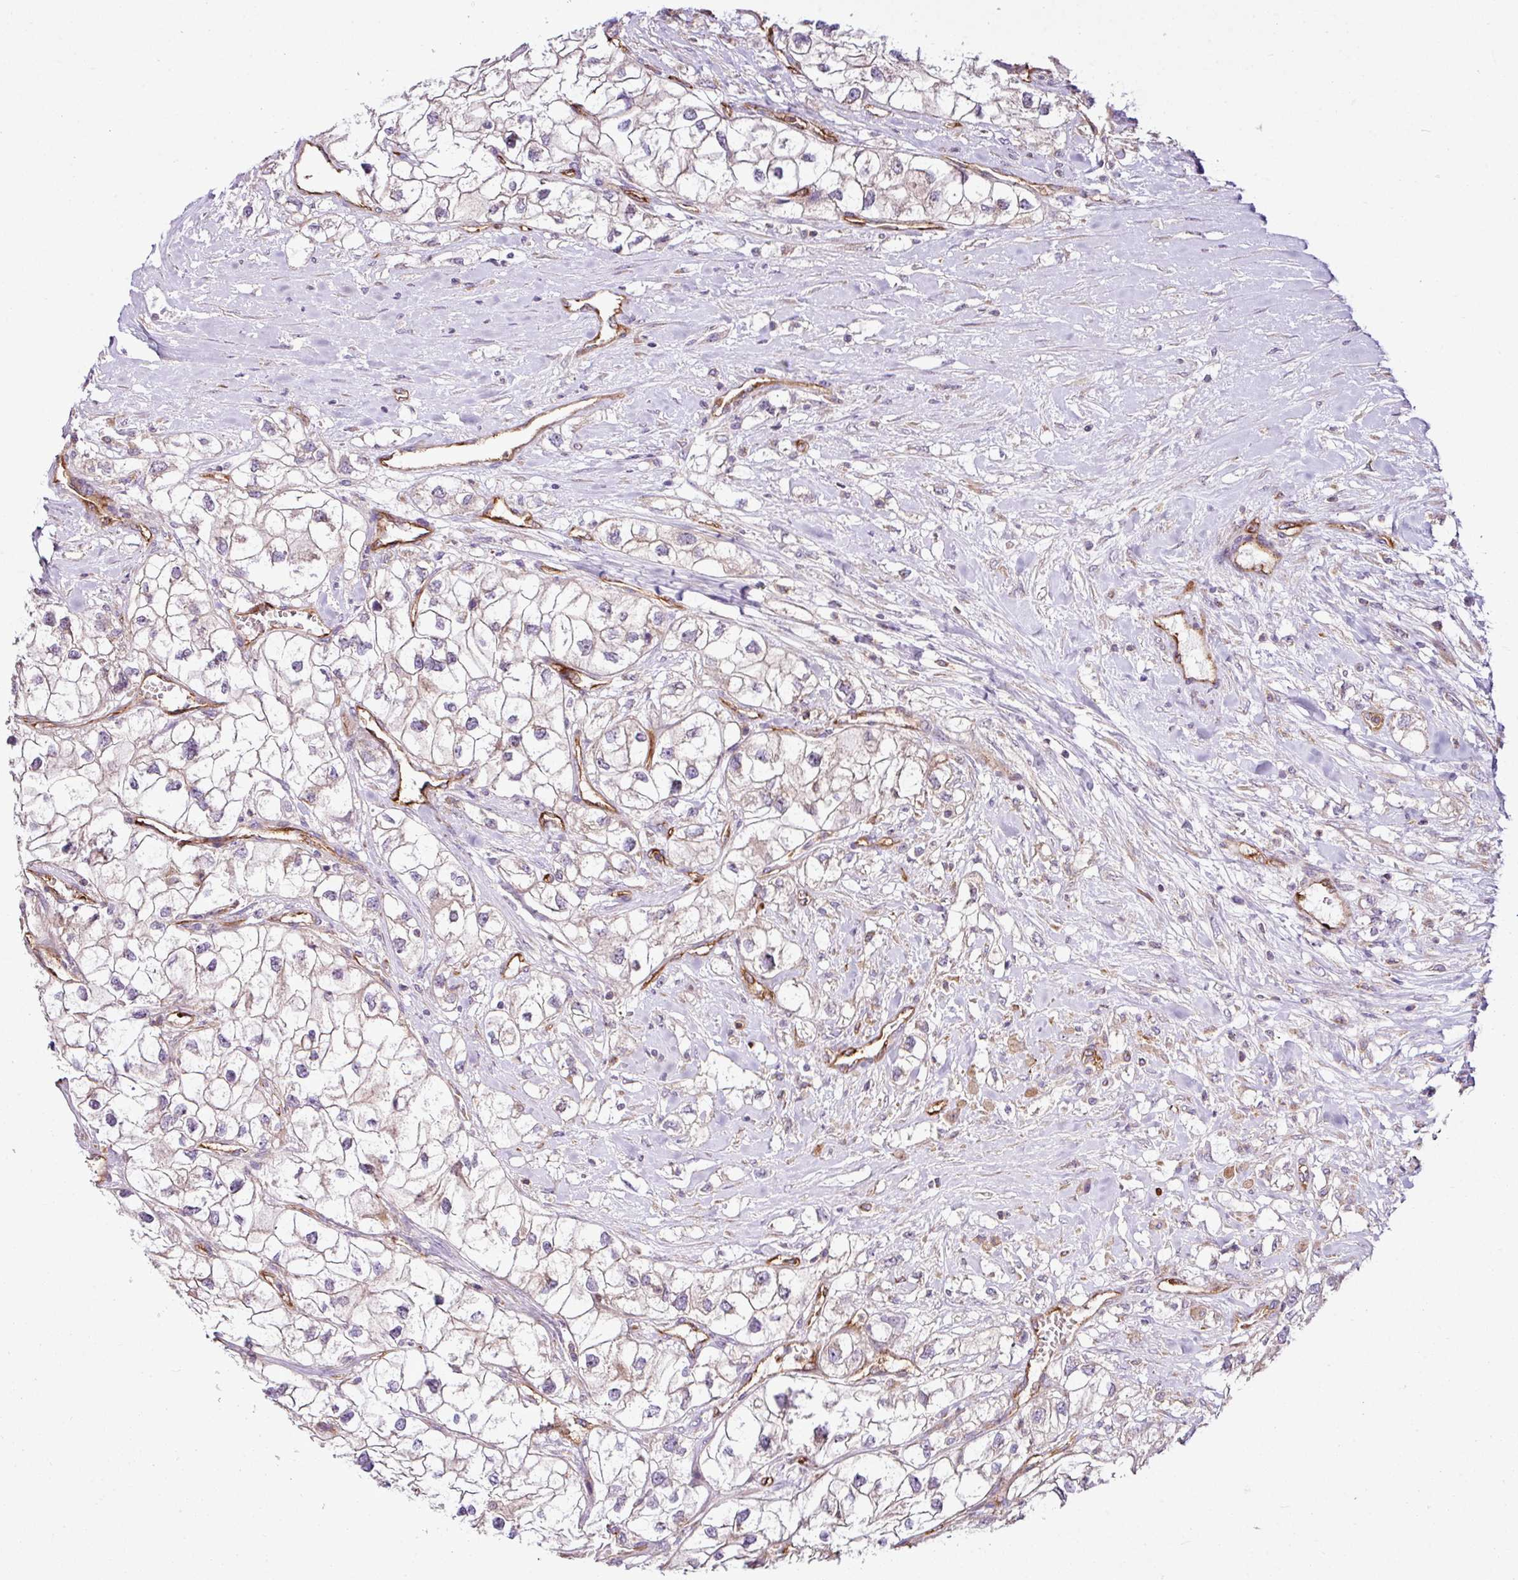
{"staining": {"intensity": "negative", "quantity": "none", "location": "none"}, "tissue": "renal cancer", "cell_type": "Tumor cells", "image_type": "cancer", "snomed": [{"axis": "morphology", "description": "Adenocarcinoma, NOS"}, {"axis": "topography", "description": "Kidney"}], "caption": "Tumor cells are negative for brown protein staining in renal adenocarcinoma. The staining was performed using DAB to visualize the protein expression in brown, while the nuclei were stained in blue with hematoxylin (Magnification: 20x).", "gene": "ZNF106", "patient": {"sex": "male", "age": 59}}